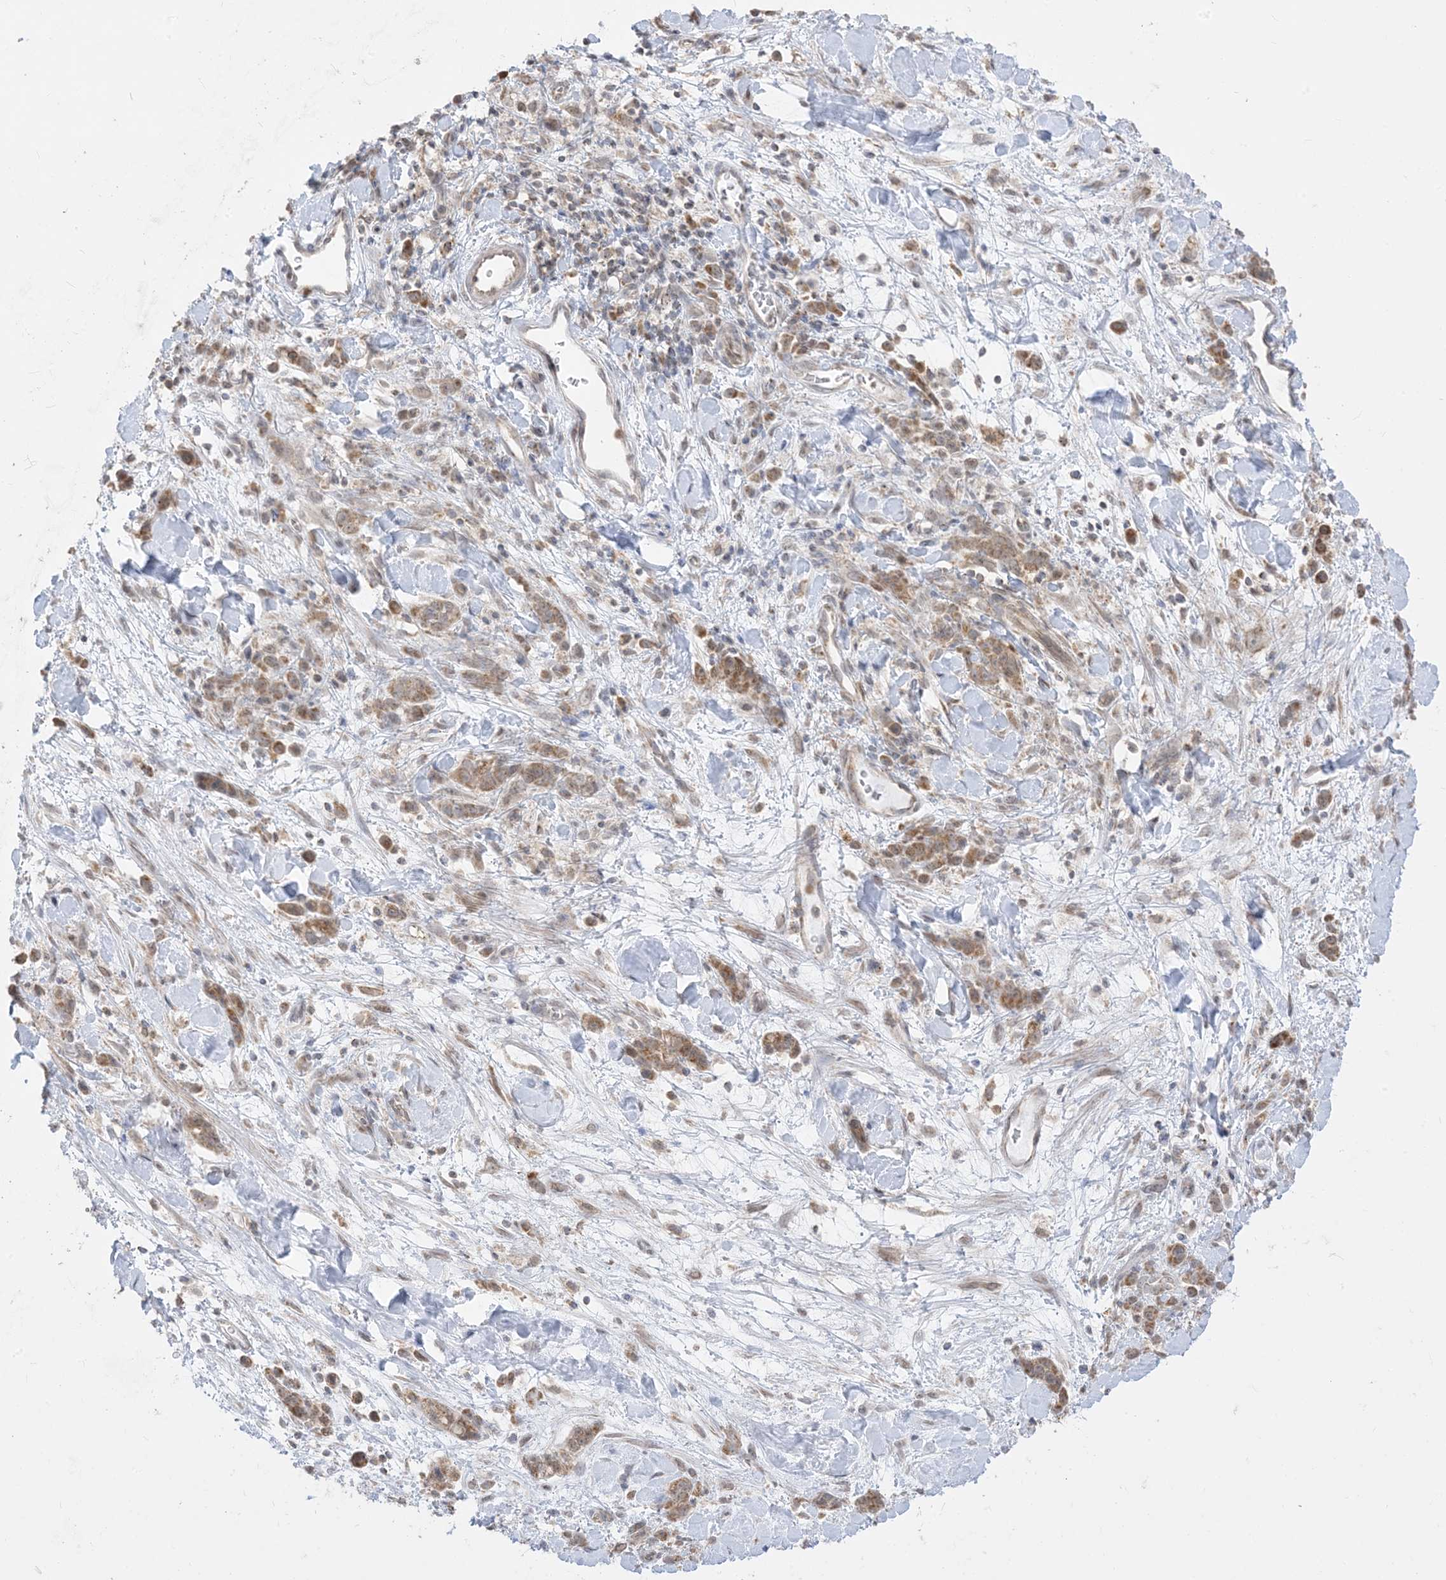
{"staining": {"intensity": "moderate", "quantity": ">75%", "location": "cytoplasmic/membranous"}, "tissue": "stomach cancer", "cell_type": "Tumor cells", "image_type": "cancer", "snomed": [{"axis": "morphology", "description": "Normal tissue, NOS"}, {"axis": "morphology", "description": "Adenocarcinoma, NOS"}, {"axis": "topography", "description": "Stomach"}], "caption": "Adenocarcinoma (stomach) tissue reveals moderate cytoplasmic/membranous staining in approximately >75% of tumor cells, visualized by immunohistochemistry. The staining was performed using DAB to visualize the protein expression in brown, while the nuclei were stained in blue with hematoxylin (Magnification: 20x).", "gene": "KANSL3", "patient": {"sex": "male", "age": 82}}